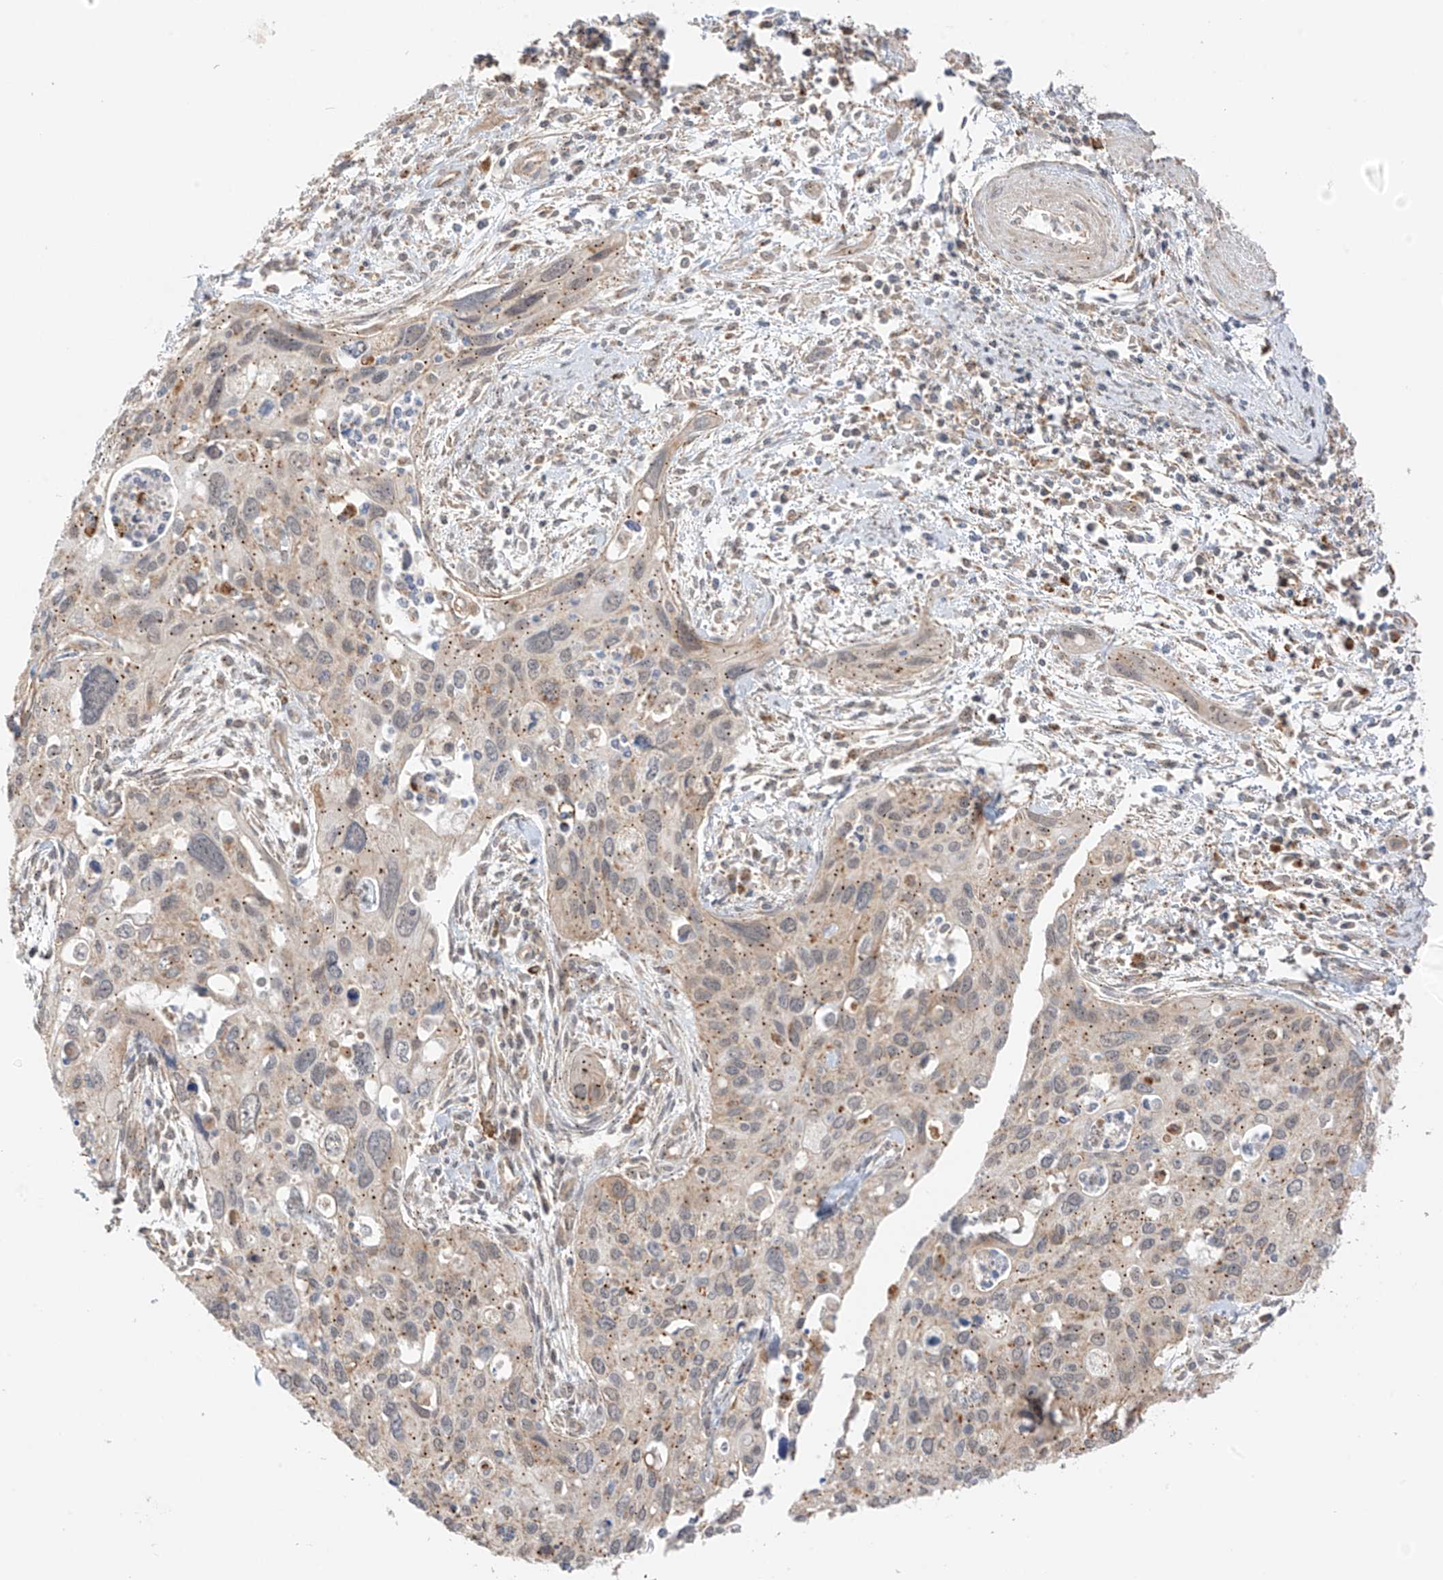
{"staining": {"intensity": "moderate", "quantity": "25%-75%", "location": "cytoplasmic/membranous"}, "tissue": "cervical cancer", "cell_type": "Tumor cells", "image_type": "cancer", "snomed": [{"axis": "morphology", "description": "Squamous cell carcinoma, NOS"}, {"axis": "topography", "description": "Cervix"}], "caption": "Immunohistochemical staining of cervical cancer (squamous cell carcinoma) shows medium levels of moderate cytoplasmic/membranous expression in about 25%-75% of tumor cells.", "gene": "N4BP3", "patient": {"sex": "female", "age": 55}}